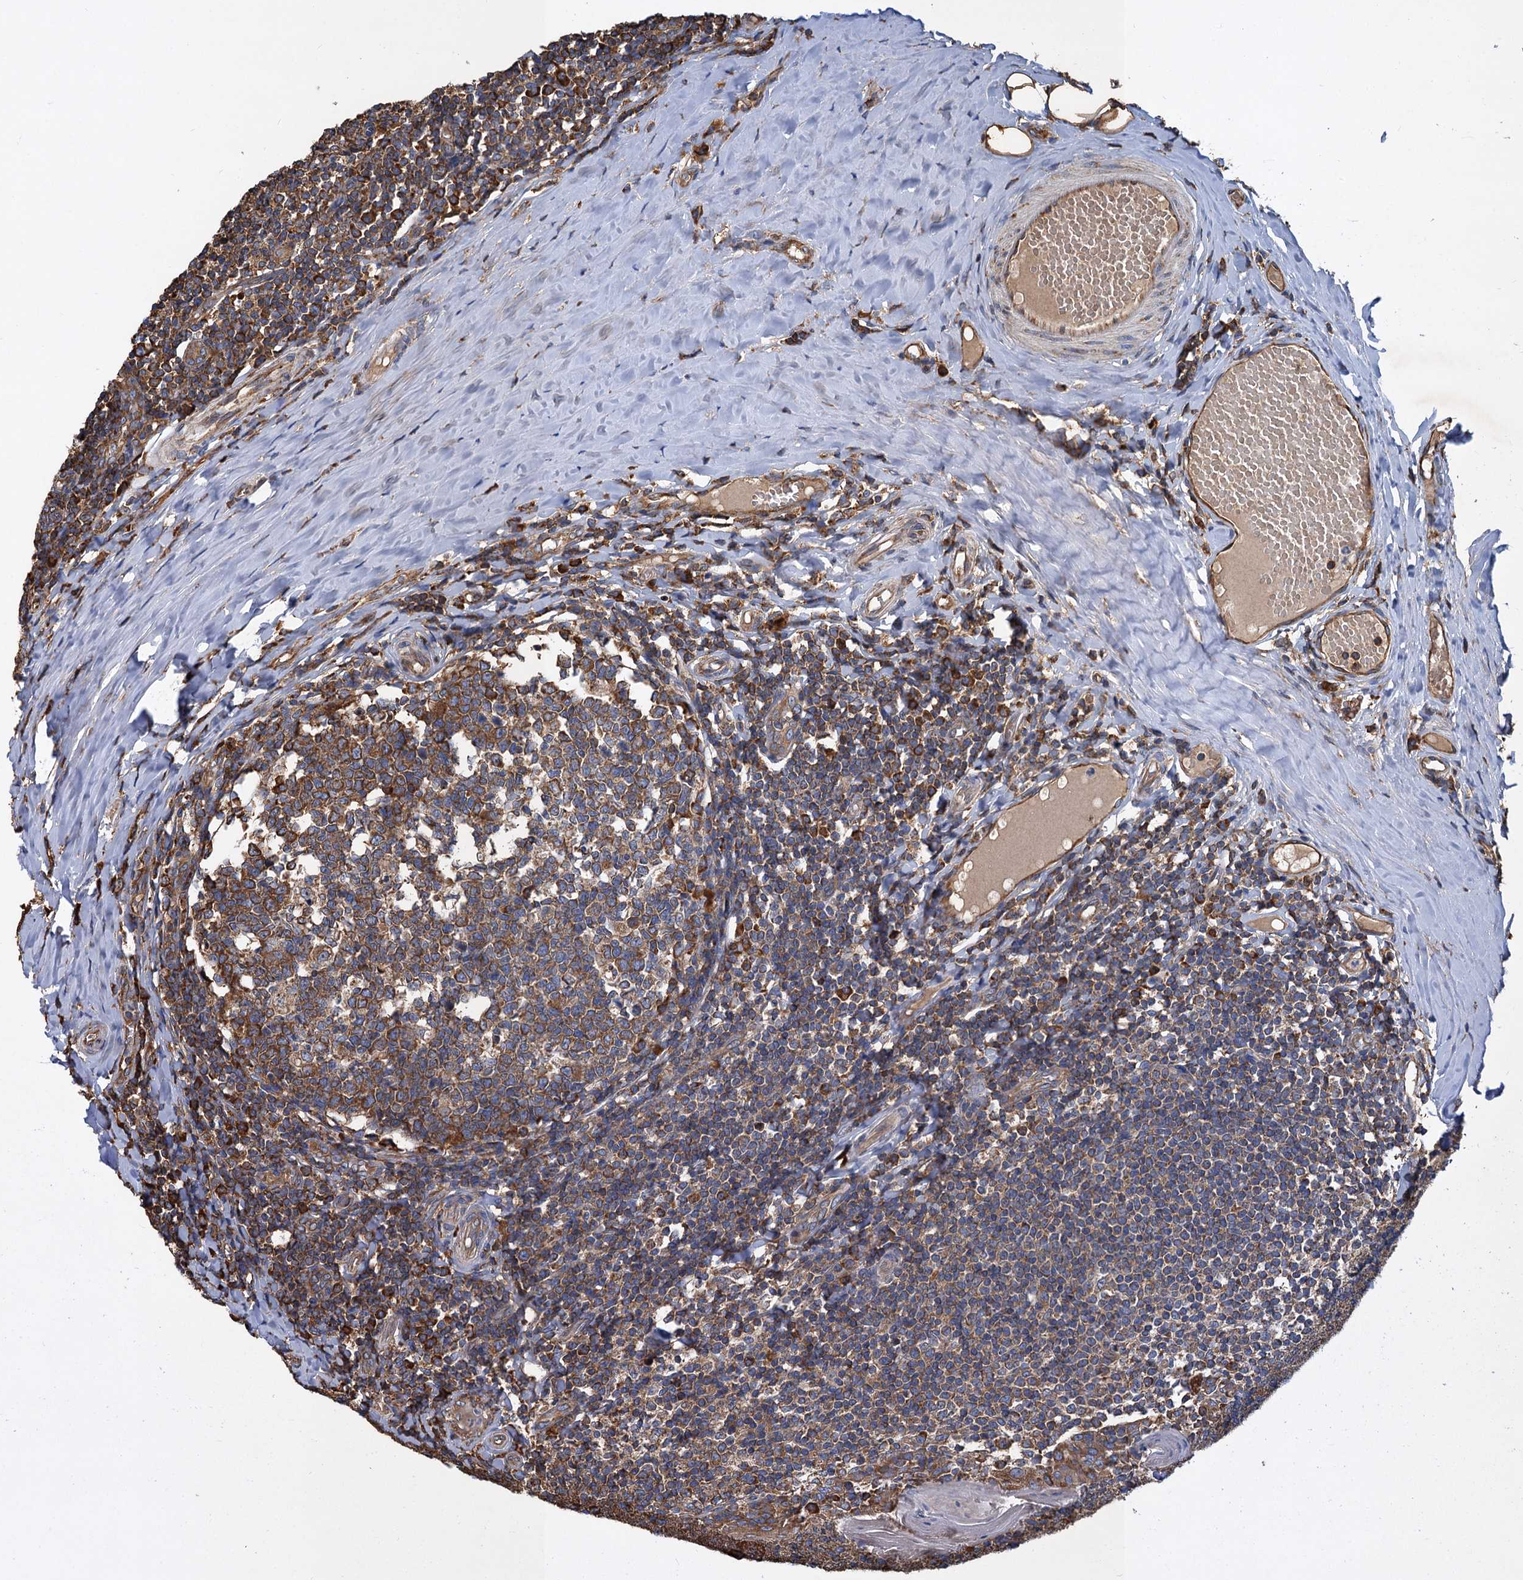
{"staining": {"intensity": "moderate", "quantity": ">75%", "location": "cytoplasmic/membranous"}, "tissue": "tonsil", "cell_type": "Germinal center cells", "image_type": "normal", "snomed": [{"axis": "morphology", "description": "Normal tissue, NOS"}, {"axis": "topography", "description": "Tonsil"}], "caption": "DAB (3,3'-diaminobenzidine) immunohistochemical staining of benign tonsil reveals moderate cytoplasmic/membranous protein positivity in approximately >75% of germinal center cells. Using DAB (brown) and hematoxylin (blue) stains, captured at high magnification using brightfield microscopy.", "gene": "LINS1", "patient": {"sex": "female", "age": 19}}